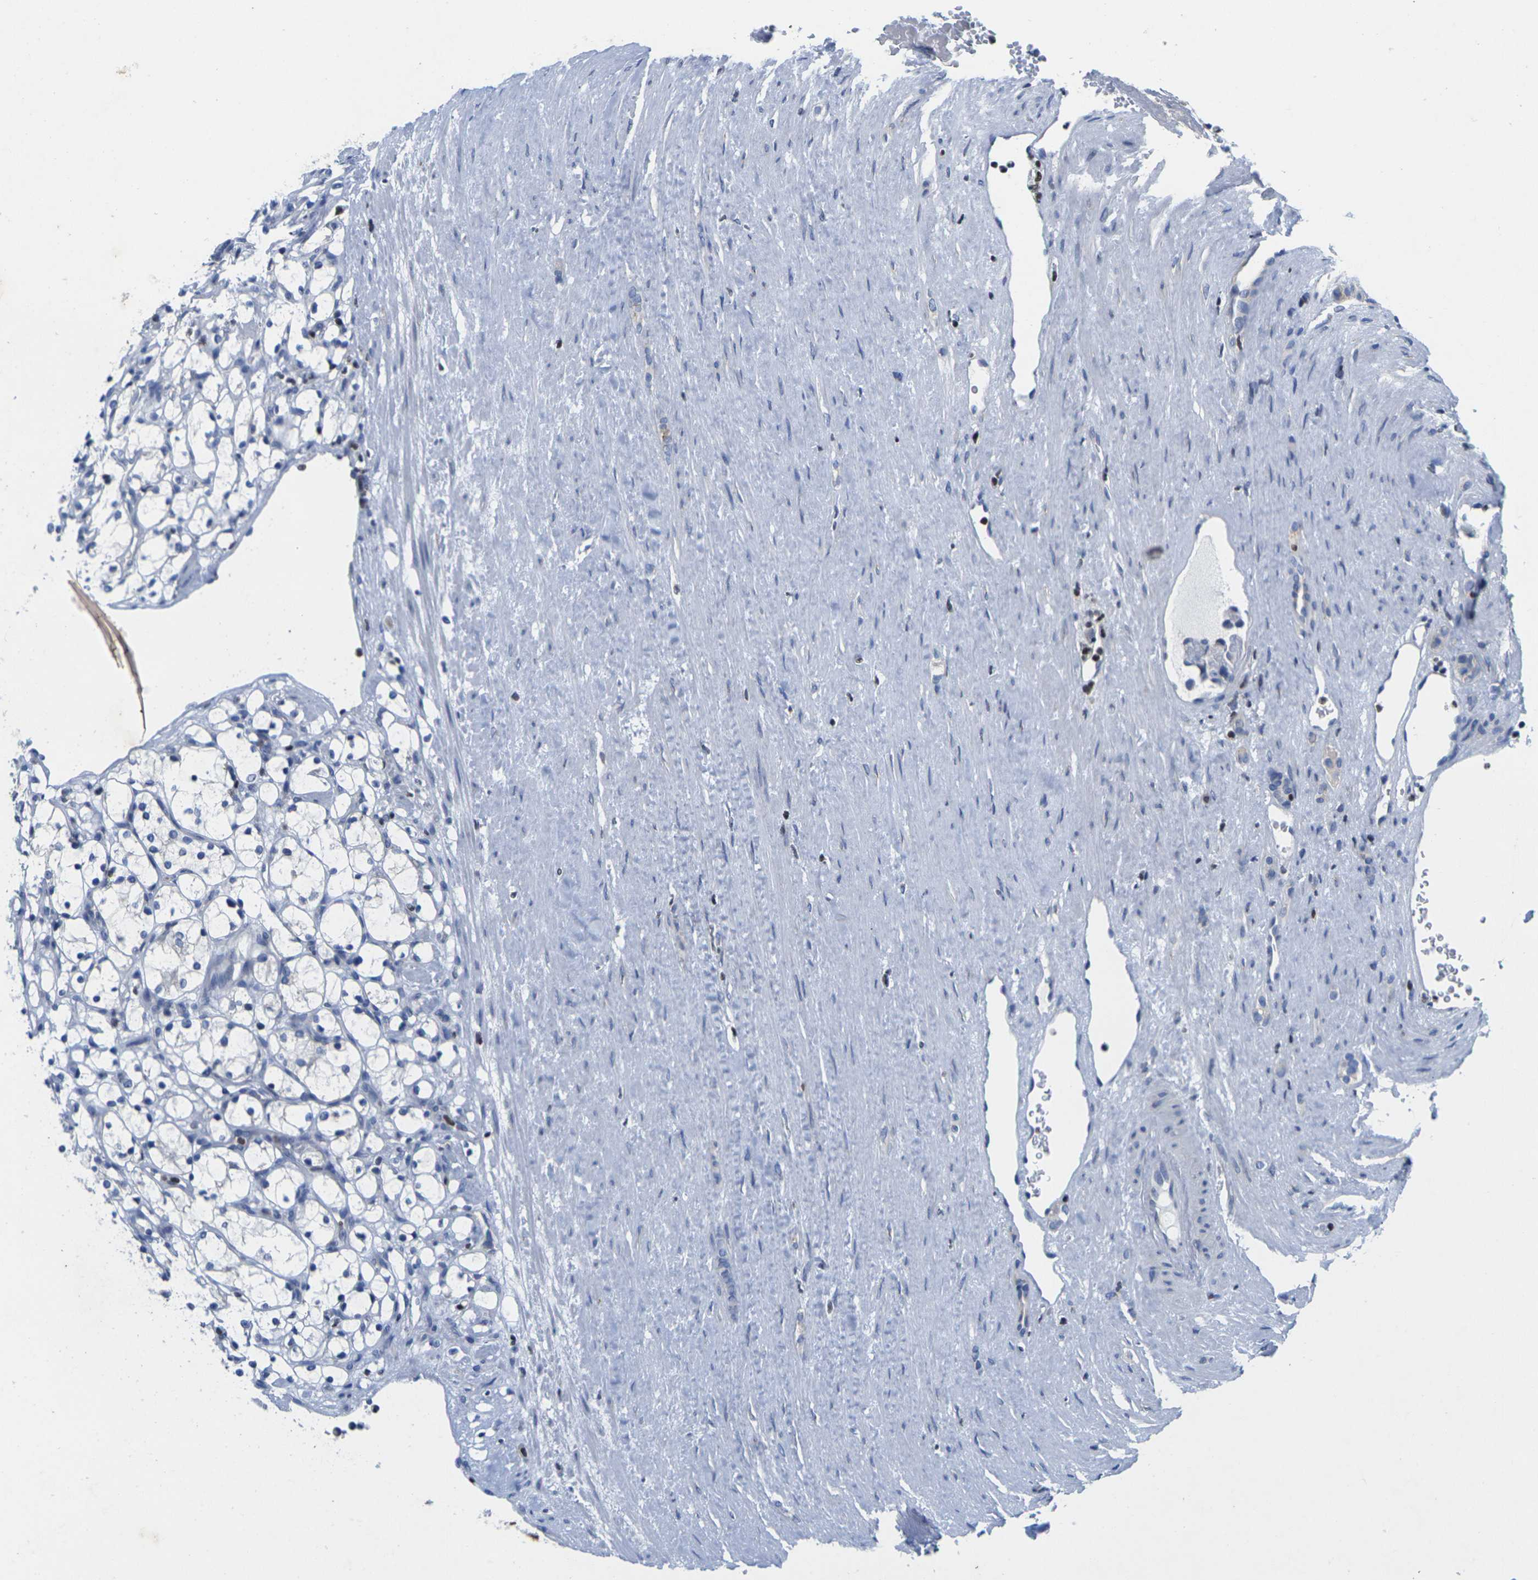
{"staining": {"intensity": "negative", "quantity": "none", "location": "none"}, "tissue": "renal cancer", "cell_type": "Tumor cells", "image_type": "cancer", "snomed": [{"axis": "morphology", "description": "Adenocarcinoma, NOS"}, {"axis": "topography", "description": "Kidney"}], "caption": "This histopathology image is of renal cancer stained with immunohistochemistry (IHC) to label a protein in brown with the nuclei are counter-stained blue. There is no positivity in tumor cells.", "gene": "IKZF1", "patient": {"sex": "female", "age": 69}}